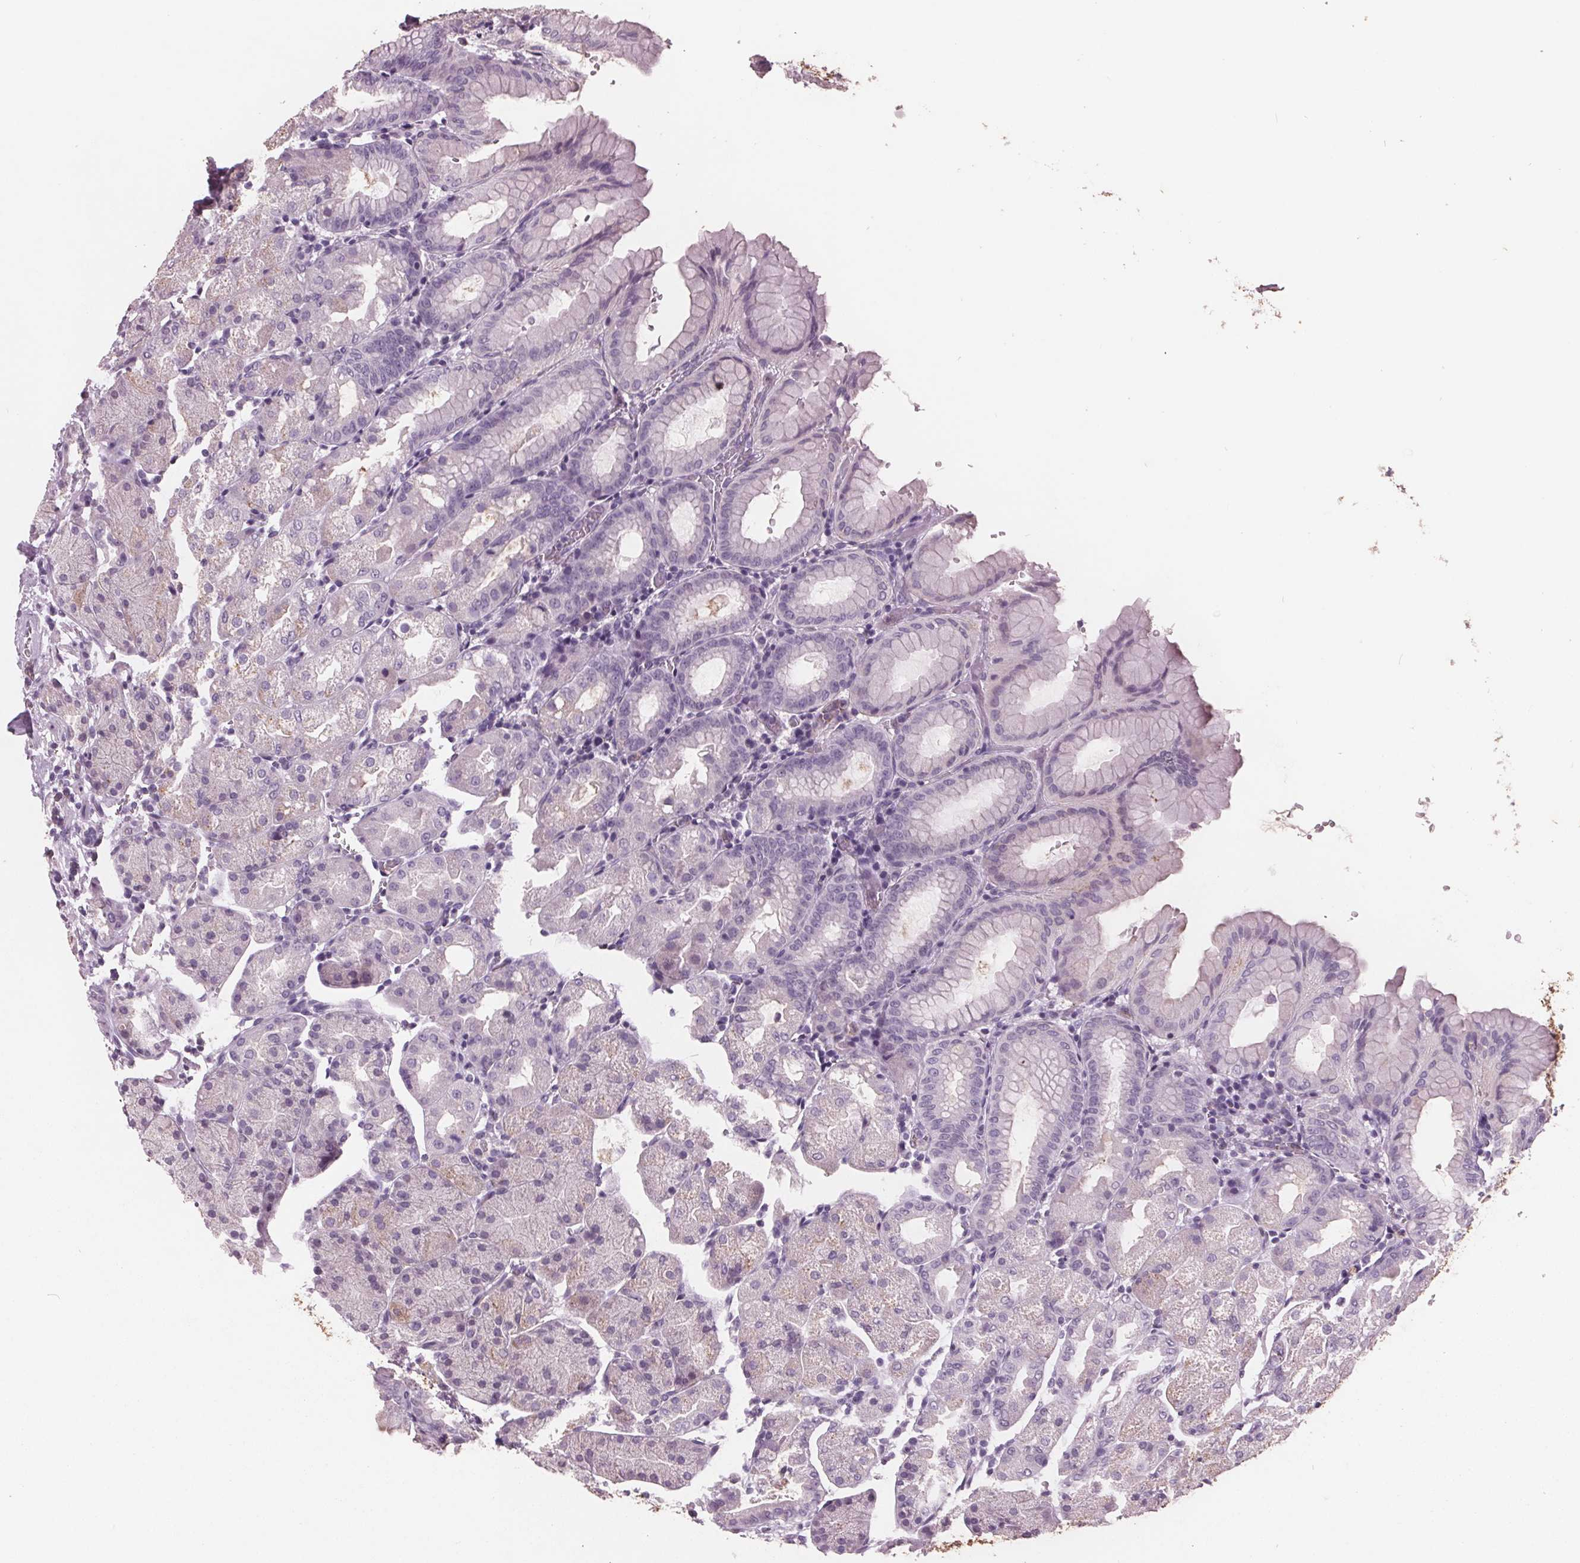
{"staining": {"intensity": "strong", "quantity": "25%-75%", "location": "cytoplasmic/membranous"}, "tissue": "stomach", "cell_type": "Glandular cells", "image_type": "normal", "snomed": [{"axis": "morphology", "description": "Normal tissue, NOS"}, {"axis": "topography", "description": "Stomach, upper"}, {"axis": "topography", "description": "Stomach"}, {"axis": "topography", "description": "Stomach, lower"}], "caption": "IHC photomicrograph of benign human stomach stained for a protein (brown), which demonstrates high levels of strong cytoplasmic/membranous positivity in approximately 25%-75% of glandular cells.", "gene": "PTPN14", "patient": {"sex": "male", "age": 62}}